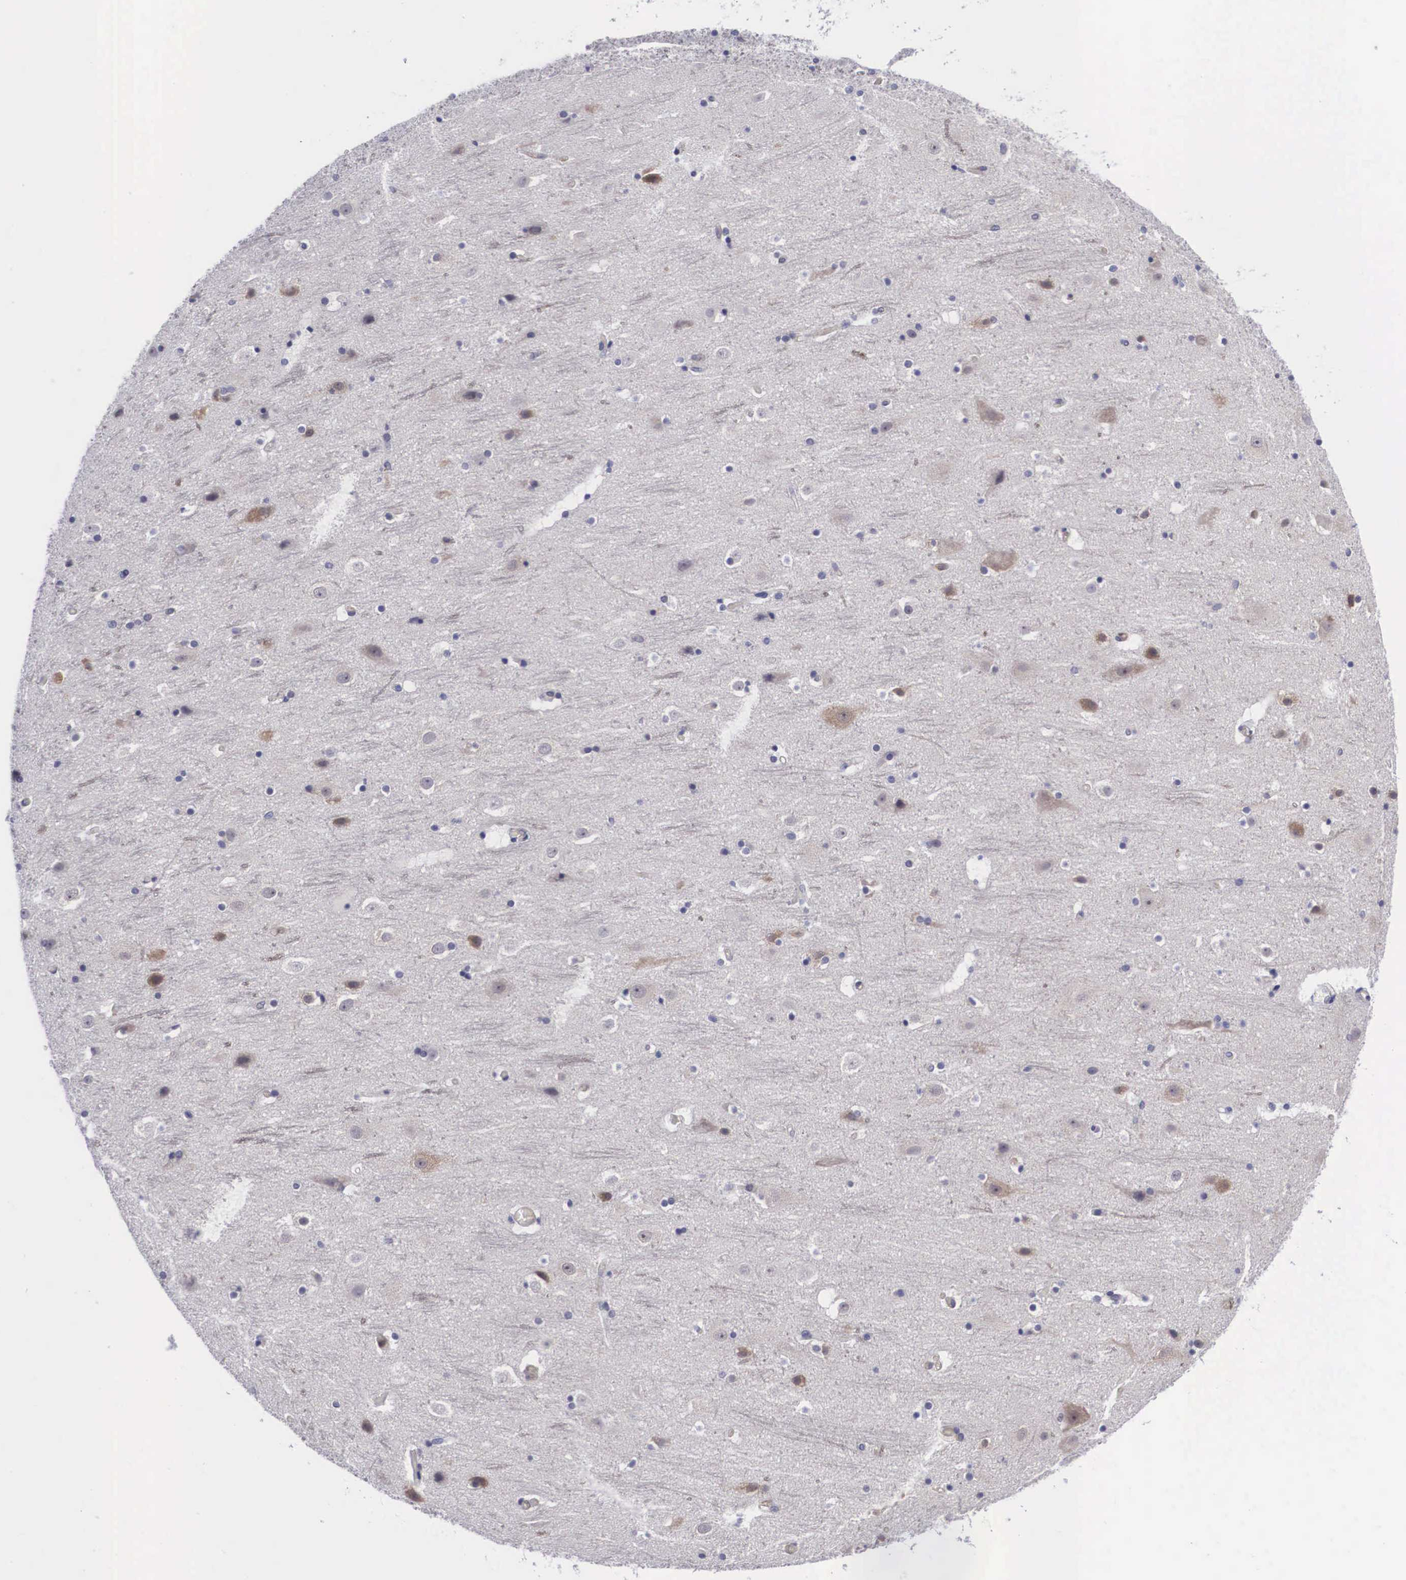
{"staining": {"intensity": "negative", "quantity": "none", "location": "none"}, "tissue": "cerebral cortex", "cell_type": "Endothelial cells", "image_type": "normal", "snomed": [{"axis": "morphology", "description": "Normal tissue, NOS"}, {"axis": "topography", "description": "Cerebral cortex"}], "caption": "Immunohistochemistry (IHC) of unremarkable cerebral cortex reveals no positivity in endothelial cells.", "gene": "MAST4", "patient": {"sex": "male", "age": 45}}